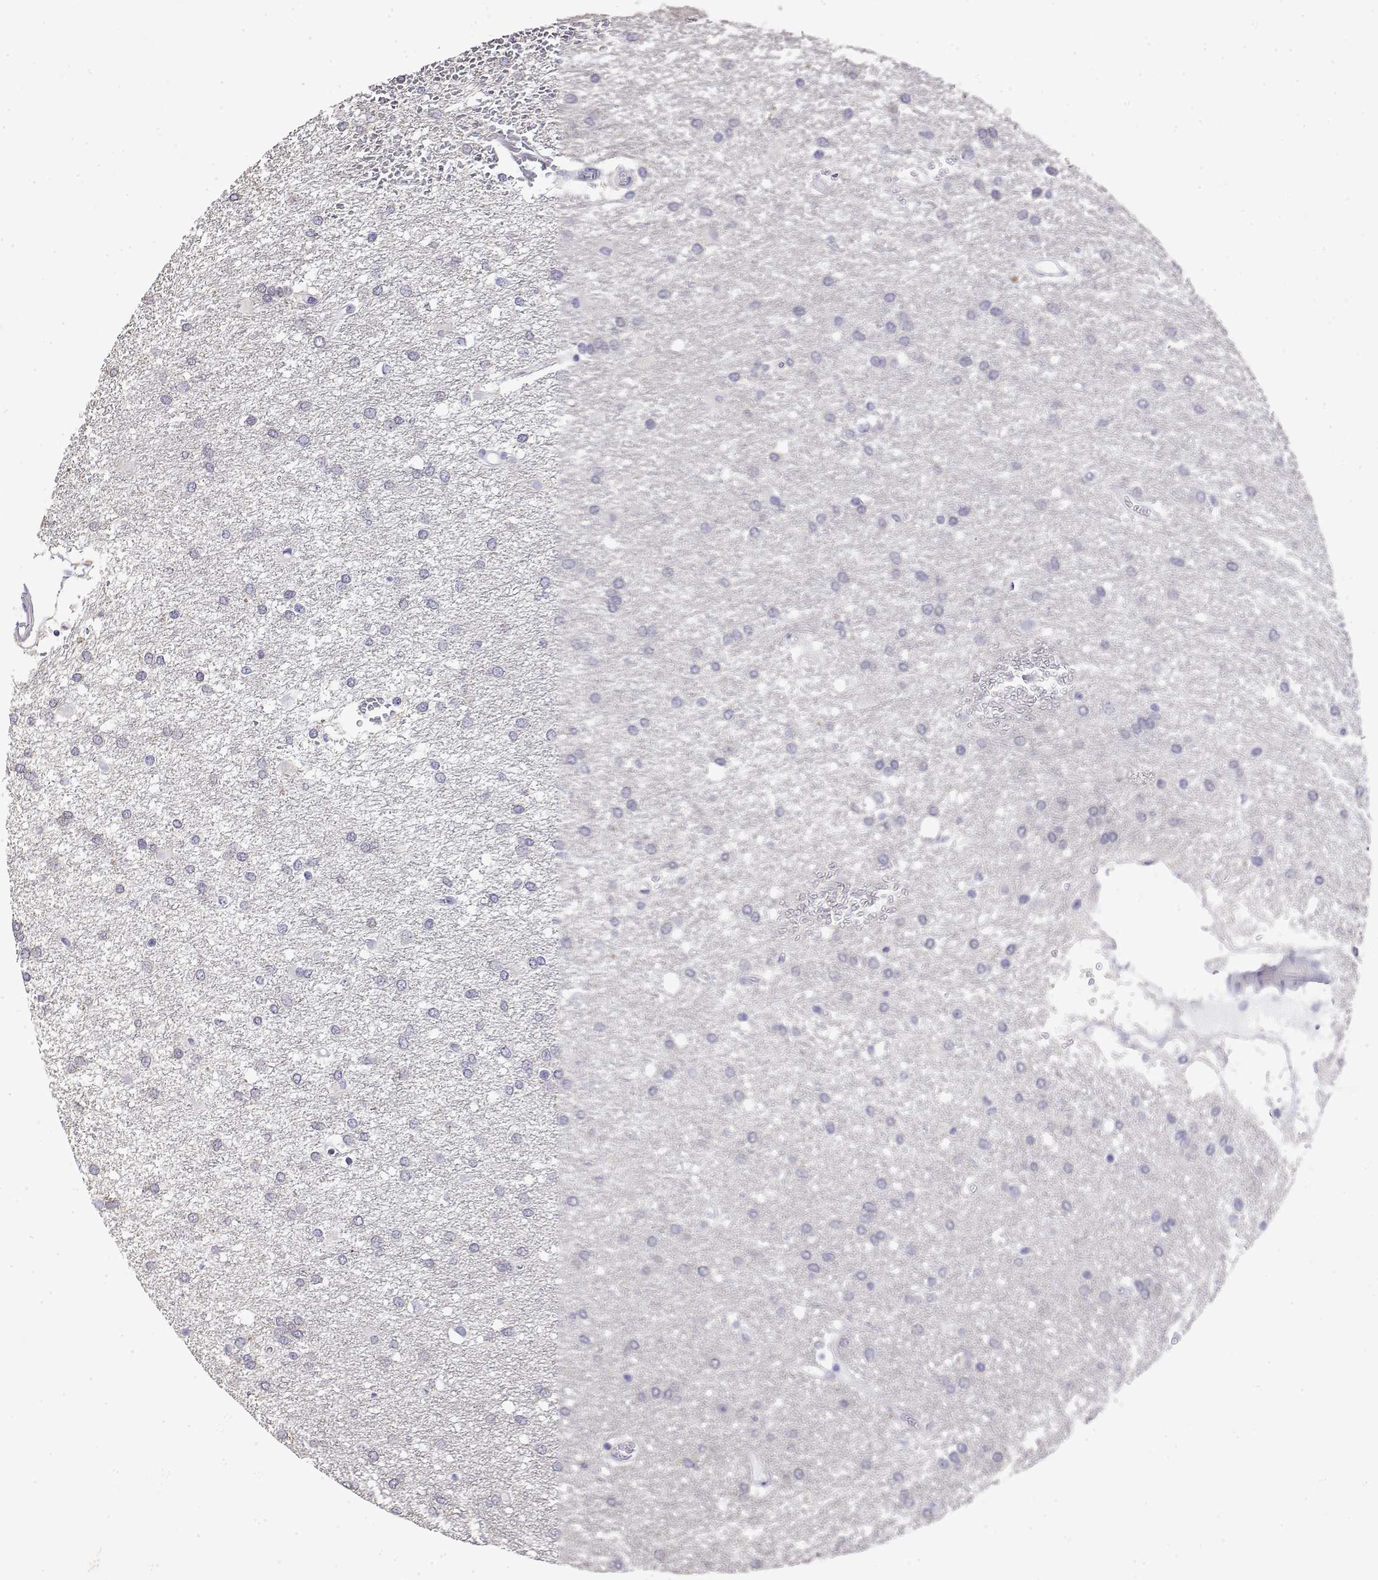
{"staining": {"intensity": "negative", "quantity": "none", "location": "none"}, "tissue": "glioma", "cell_type": "Tumor cells", "image_type": "cancer", "snomed": [{"axis": "morphology", "description": "Glioma, malignant, High grade"}, {"axis": "topography", "description": "Brain"}], "caption": "Immunohistochemistry of glioma displays no expression in tumor cells.", "gene": "LY6D", "patient": {"sex": "female", "age": 61}}